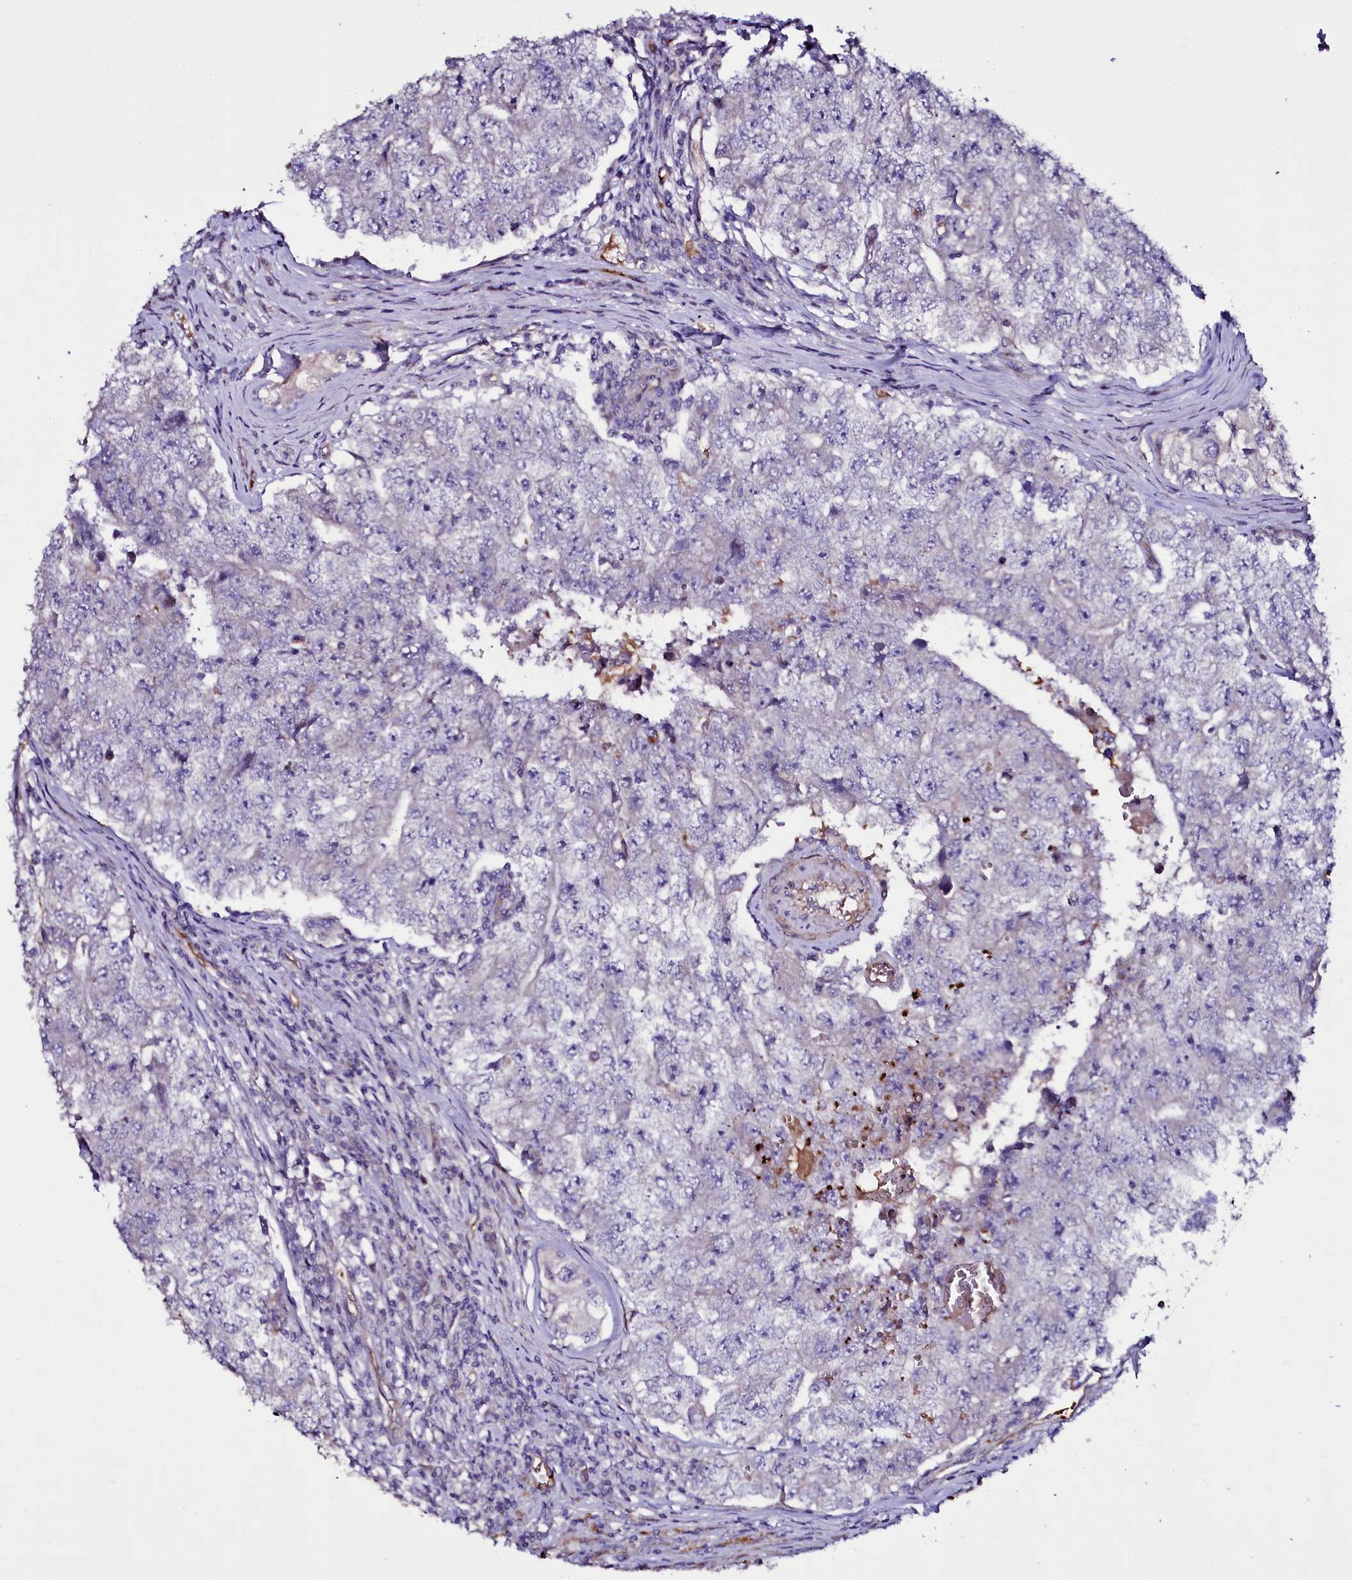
{"staining": {"intensity": "negative", "quantity": "none", "location": "none"}, "tissue": "testis cancer", "cell_type": "Tumor cells", "image_type": "cancer", "snomed": [{"axis": "morphology", "description": "Carcinoma, Embryonal, NOS"}, {"axis": "topography", "description": "Testis"}], "caption": "The micrograph shows no significant expression in tumor cells of testis embryonal carcinoma.", "gene": "MEX3C", "patient": {"sex": "male", "age": 17}}